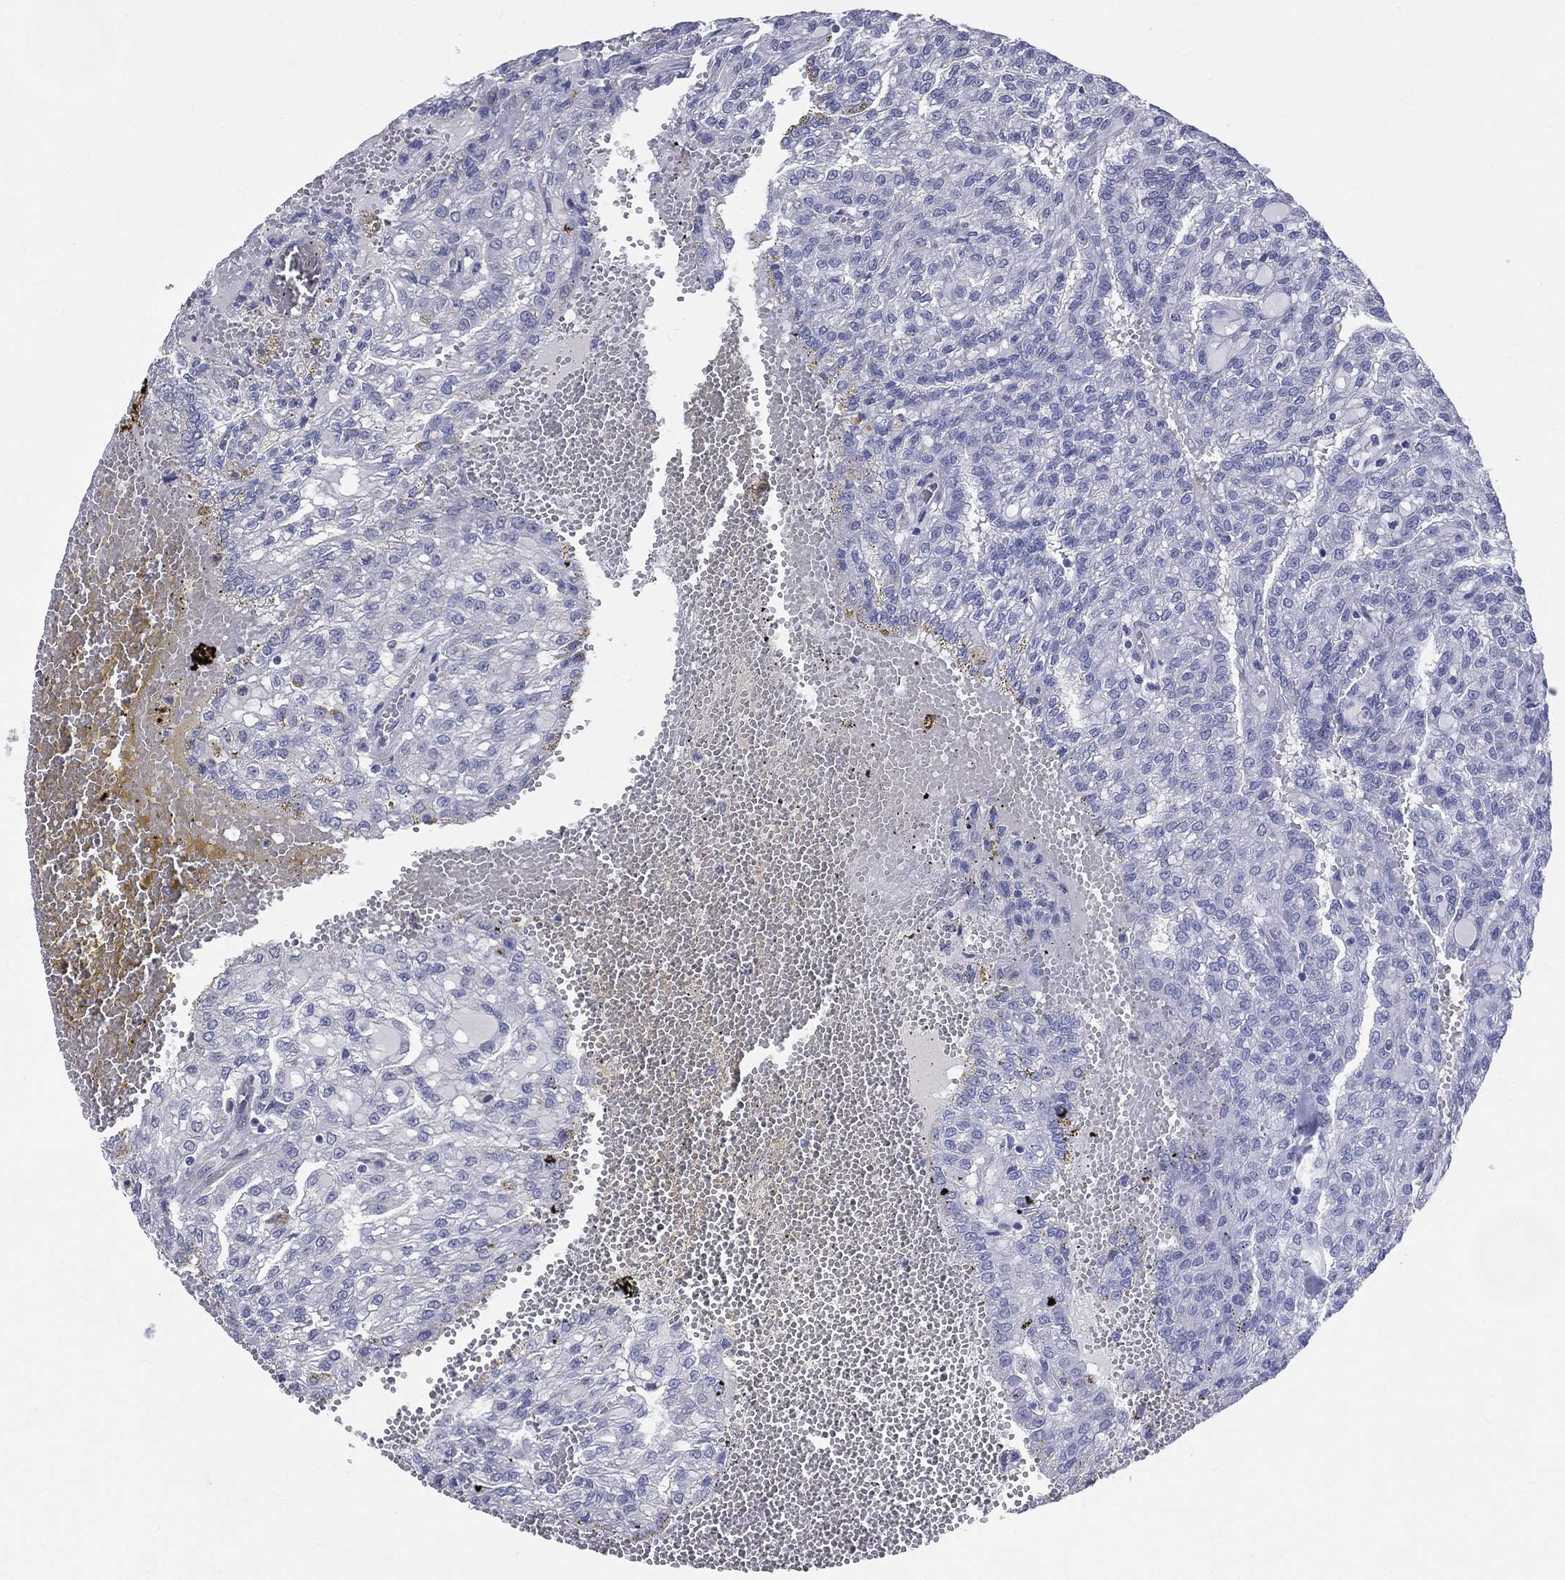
{"staining": {"intensity": "negative", "quantity": "none", "location": "none"}, "tissue": "renal cancer", "cell_type": "Tumor cells", "image_type": "cancer", "snomed": [{"axis": "morphology", "description": "Adenocarcinoma, NOS"}, {"axis": "topography", "description": "Kidney"}], "caption": "Photomicrograph shows no protein staining in tumor cells of renal cancer (adenocarcinoma) tissue.", "gene": "DLG4", "patient": {"sex": "male", "age": 63}}